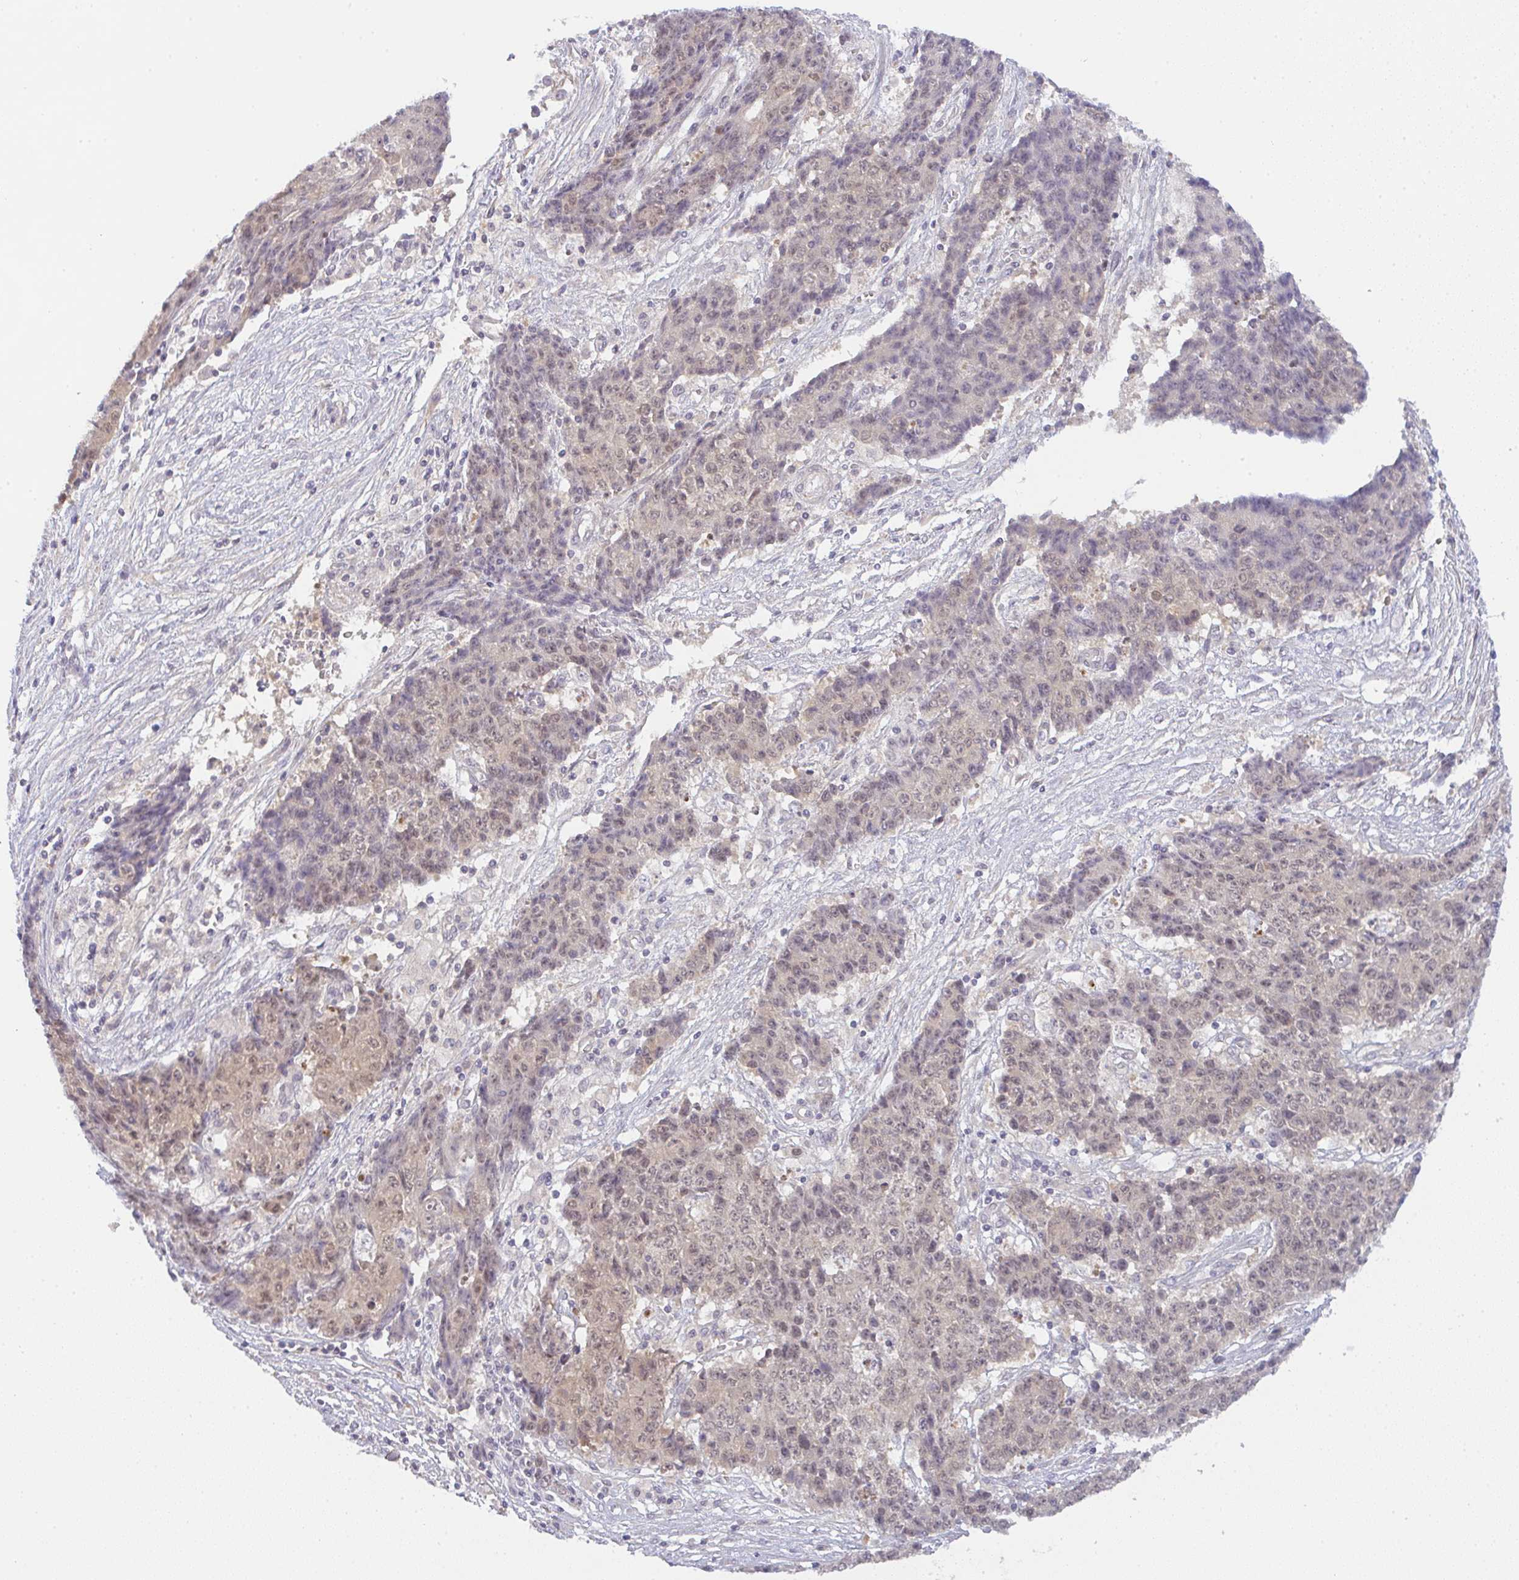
{"staining": {"intensity": "weak", "quantity": "25%-75%", "location": "cytoplasmic/membranous,nuclear"}, "tissue": "ovarian cancer", "cell_type": "Tumor cells", "image_type": "cancer", "snomed": [{"axis": "morphology", "description": "Carcinoma, endometroid"}, {"axis": "topography", "description": "Ovary"}], "caption": "Weak cytoplasmic/membranous and nuclear staining for a protein is identified in approximately 25%-75% of tumor cells of ovarian cancer (endometroid carcinoma) using immunohistochemistry.", "gene": "CSE1L", "patient": {"sex": "female", "age": 42}}